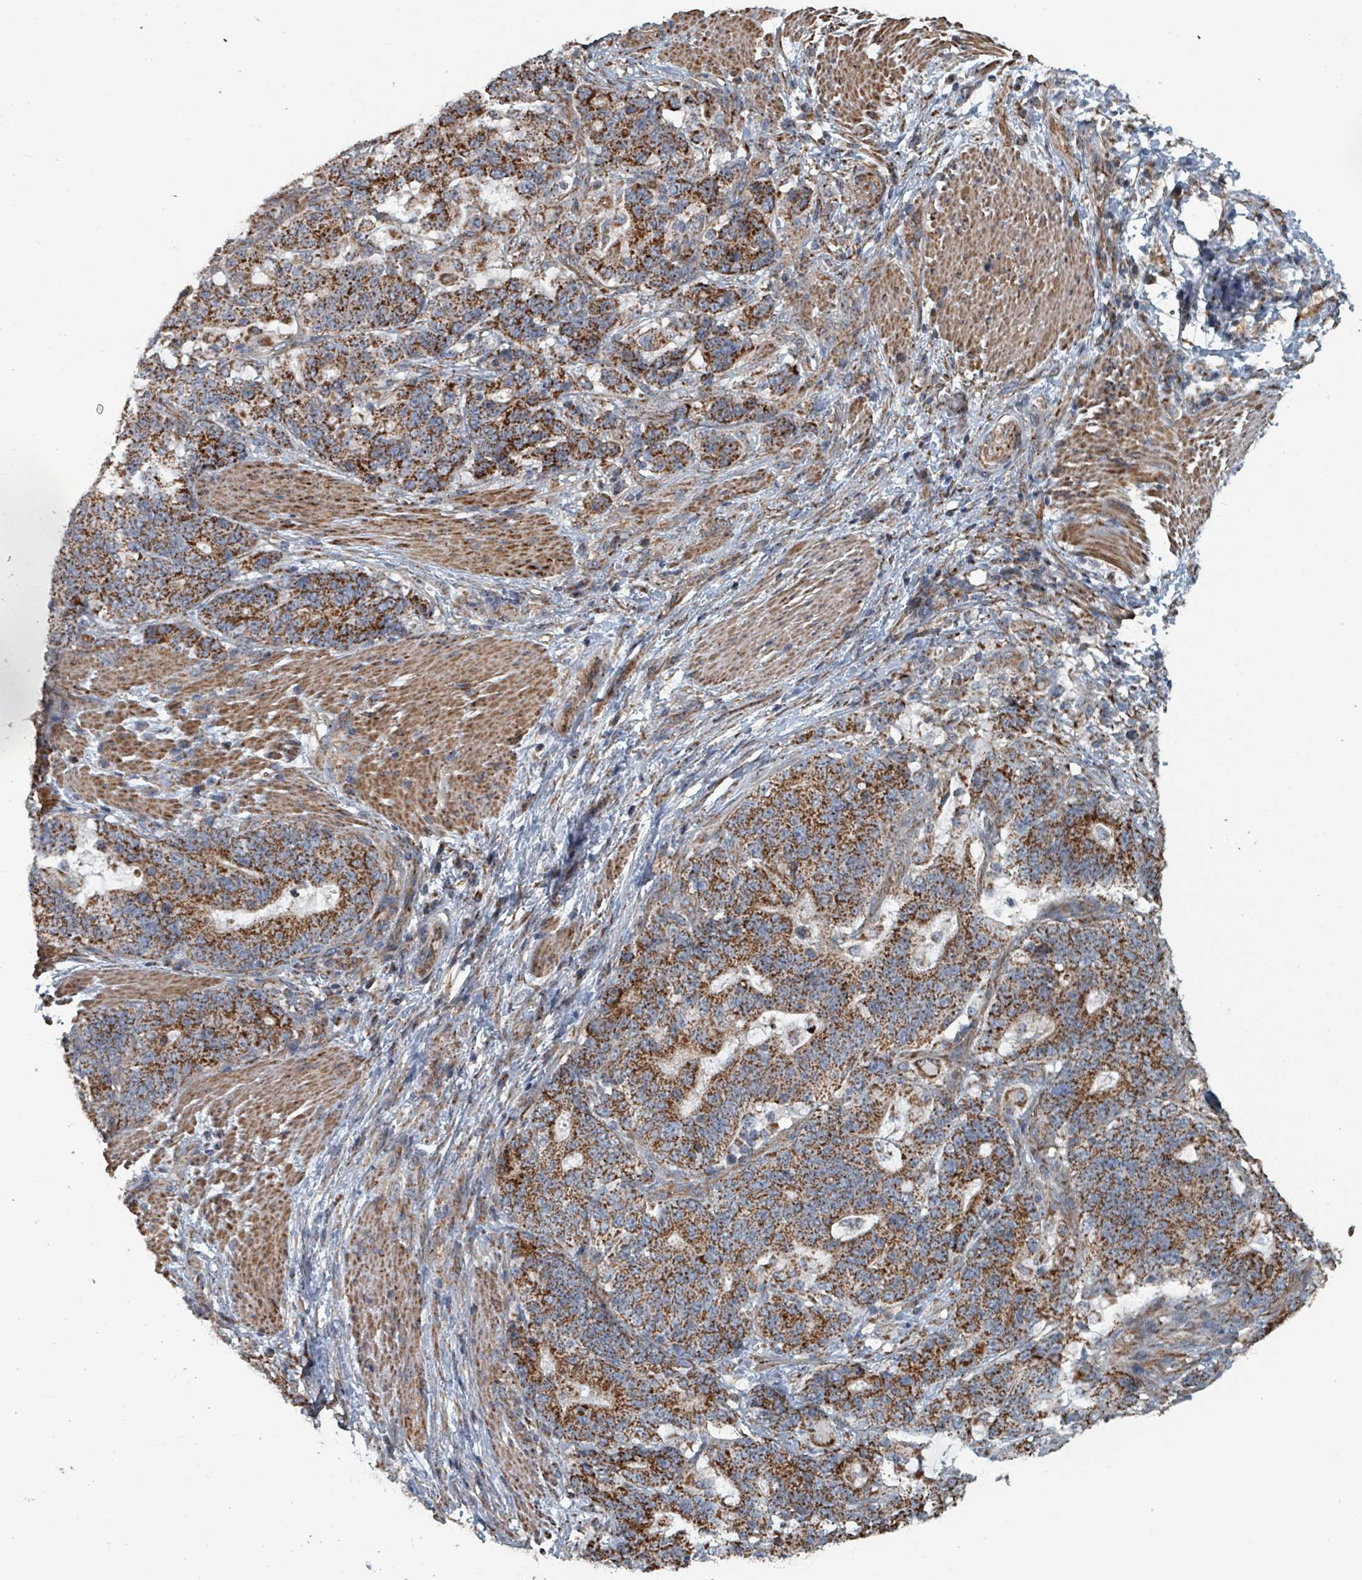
{"staining": {"intensity": "strong", "quantity": ">75%", "location": "cytoplasmic/membranous"}, "tissue": "stomach cancer", "cell_type": "Tumor cells", "image_type": "cancer", "snomed": [{"axis": "morphology", "description": "Normal tissue, NOS"}, {"axis": "morphology", "description": "Adenocarcinoma, NOS"}, {"axis": "topography", "description": "Stomach"}], "caption": "Stomach cancer (adenocarcinoma) was stained to show a protein in brown. There is high levels of strong cytoplasmic/membranous expression in about >75% of tumor cells.", "gene": "MRPL4", "patient": {"sex": "female", "age": 64}}